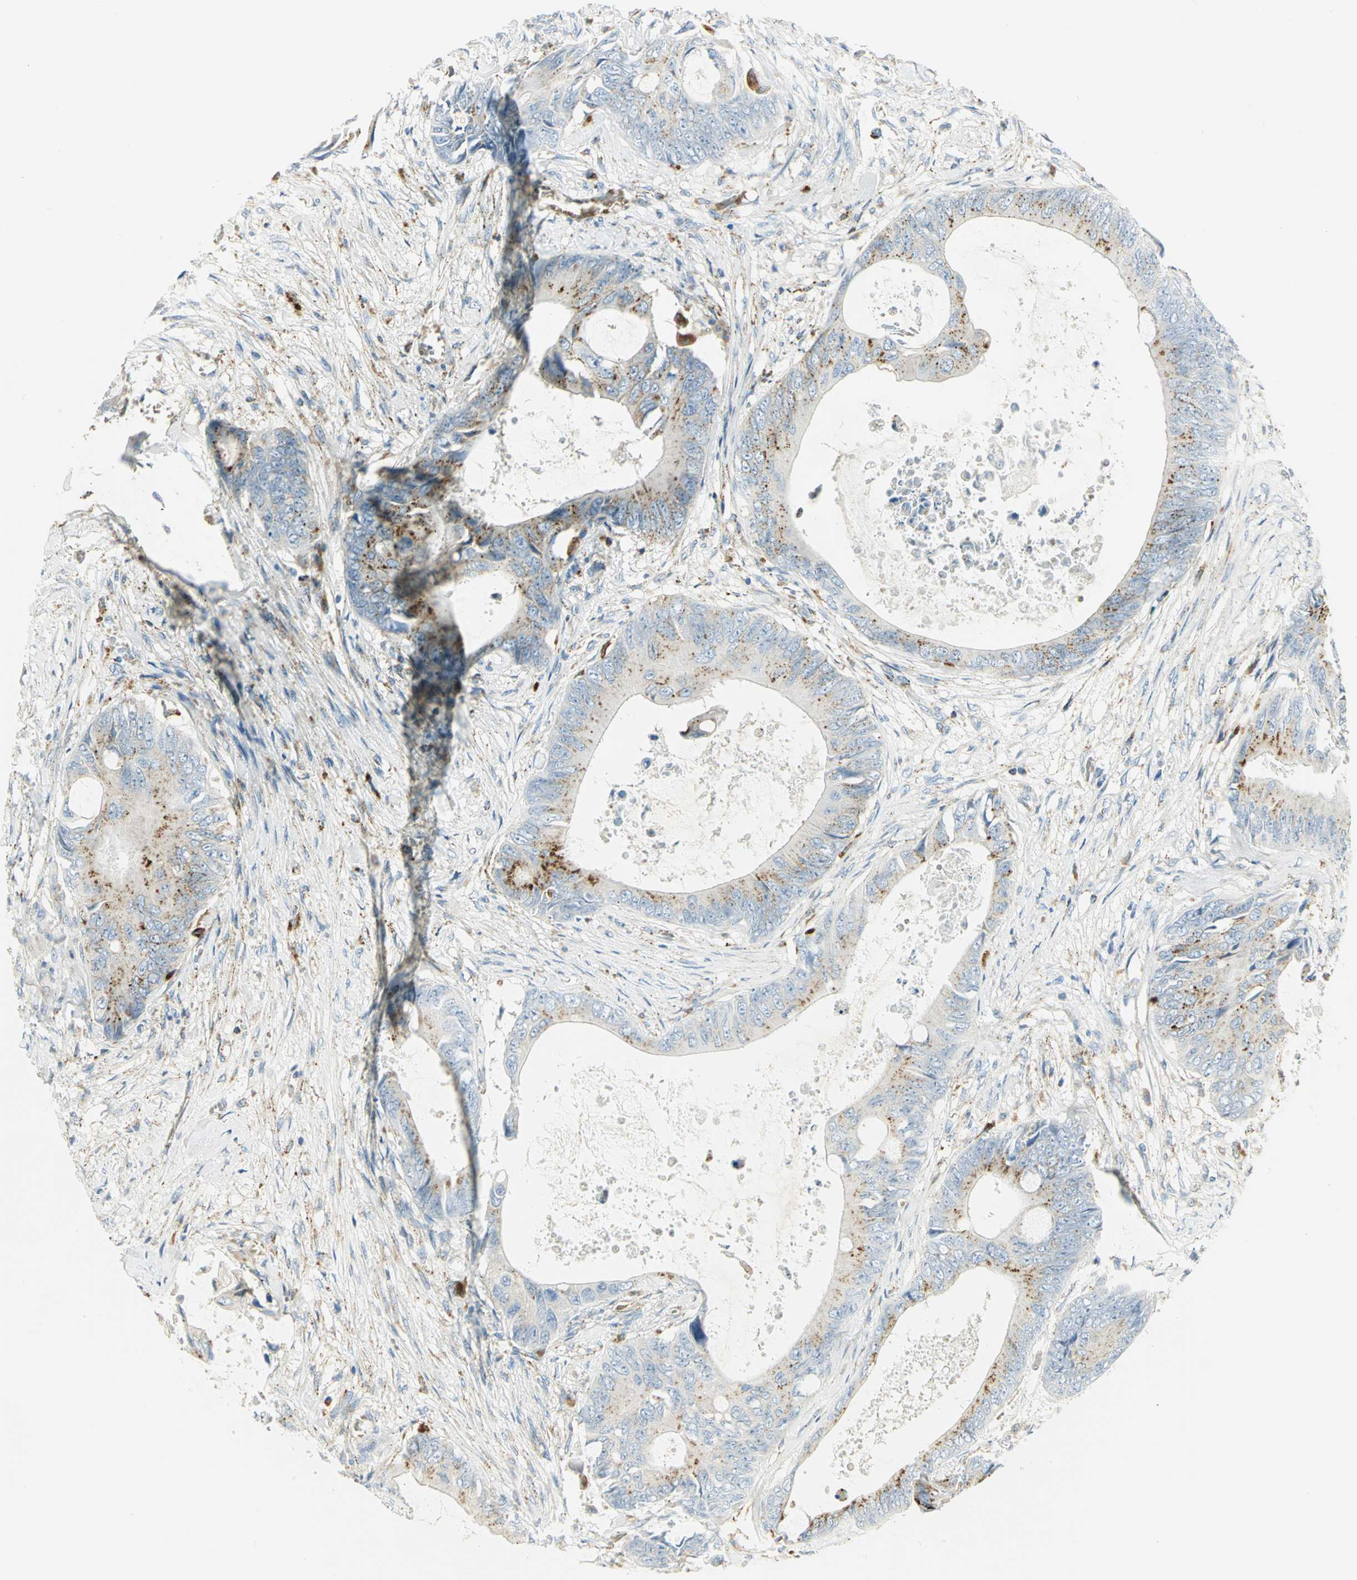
{"staining": {"intensity": "strong", "quantity": "<25%", "location": "cytoplasmic/membranous"}, "tissue": "colorectal cancer", "cell_type": "Tumor cells", "image_type": "cancer", "snomed": [{"axis": "morphology", "description": "Normal tissue, NOS"}, {"axis": "morphology", "description": "Adenocarcinoma, NOS"}, {"axis": "topography", "description": "Rectum"}, {"axis": "topography", "description": "Peripheral nerve tissue"}], "caption": "IHC (DAB (3,3'-diaminobenzidine)) staining of human colorectal cancer reveals strong cytoplasmic/membranous protein staining in approximately <25% of tumor cells.", "gene": "ARSA", "patient": {"sex": "female", "age": 77}}